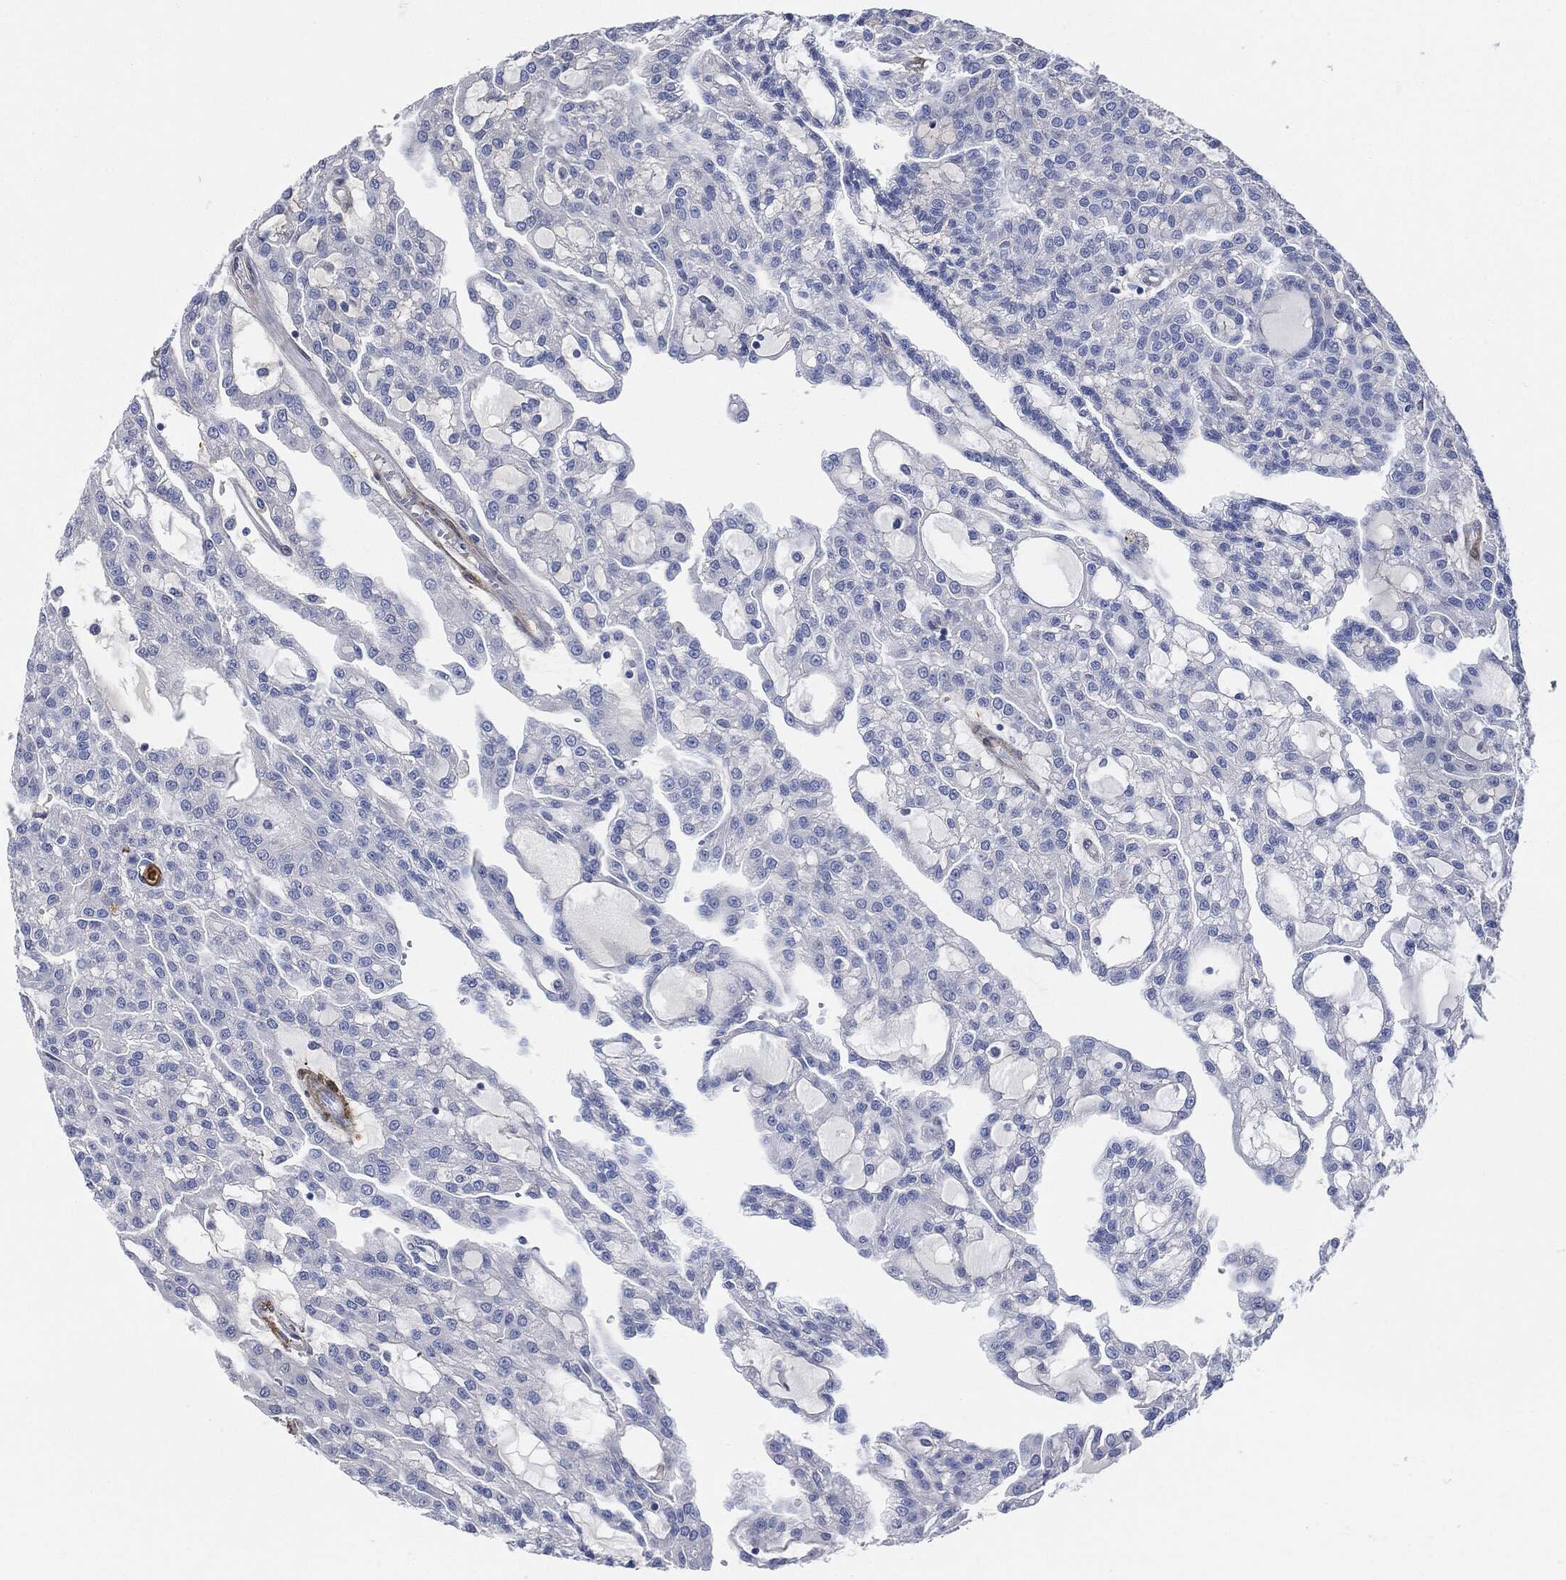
{"staining": {"intensity": "negative", "quantity": "none", "location": "none"}, "tissue": "renal cancer", "cell_type": "Tumor cells", "image_type": "cancer", "snomed": [{"axis": "morphology", "description": "Adenocarcinoma, NOS"}, {"axis": "topography", "description": "Kidney"}], "caption": "Immunohistochemistry (IHC) of renal cancer reveals no staining in tumor cells. (DAB immunohistochemistry (IHC) with hematoxylin counter stain).", "gene": "TAGLN", "patient": {"sex": "male", "age": 63}}